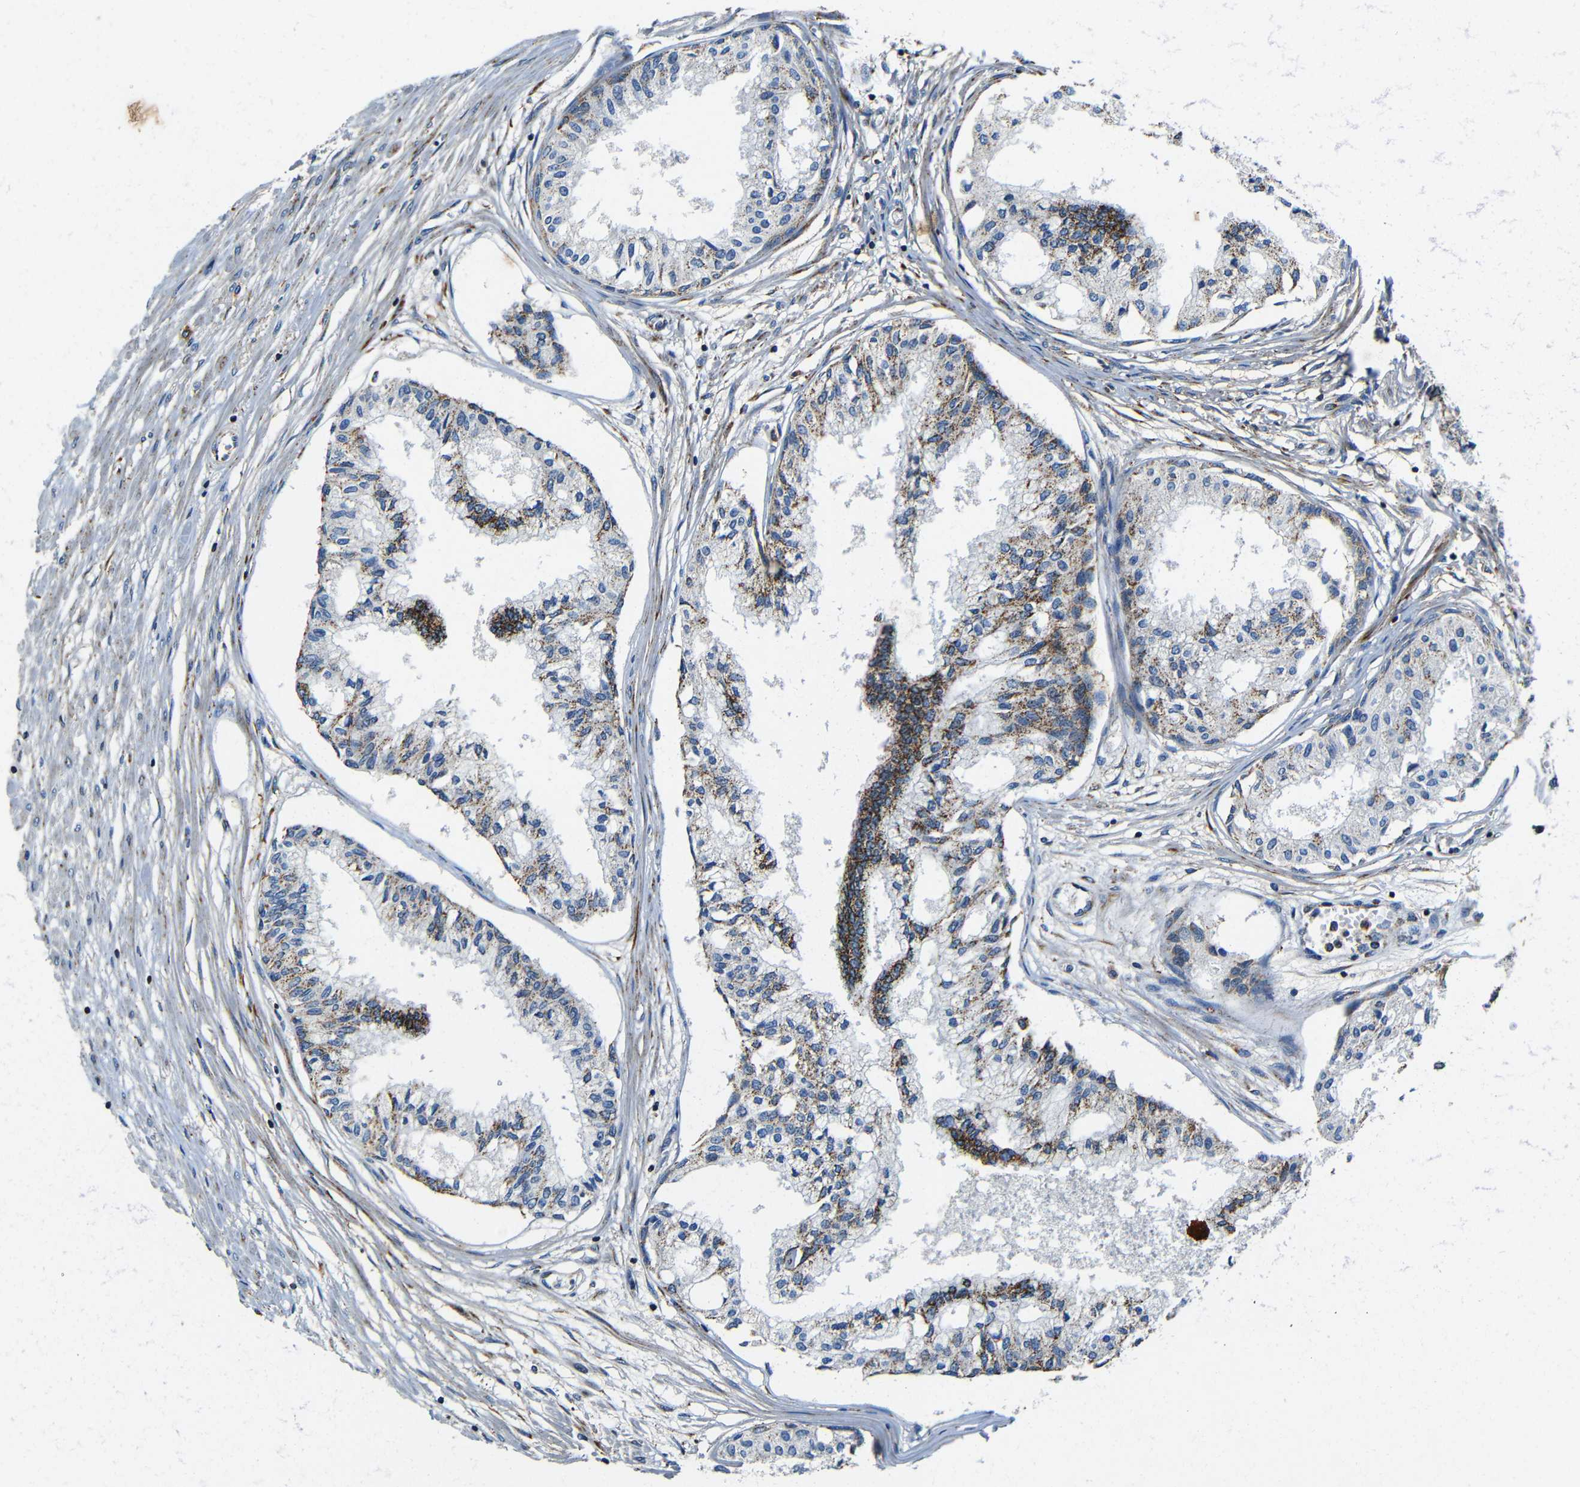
{"staining": {"intensity": "strong", "quantity": ">75%", "location": "cytoplasmic/membranous"}, "tissue": "prostate", "cell_type": "Glandular cells", "image_type": "normal", "snomed": [{"axis": "morphology", "description": "Normal tissue, NOS"}, {"axis": "topography", "description": "Prostate"}, {"axis": "topography", "description": "Seminal veicle"}], "caption": "Immunohistochemistry (IHC) image of normal prostate stained for a protein (brown), which exhibits high levels of strong cytoplasmic/membranous expression in approximately >75% of glandular cells.", "gene": "GALNT18", "patient": {"sex": "male", "age": 60}}